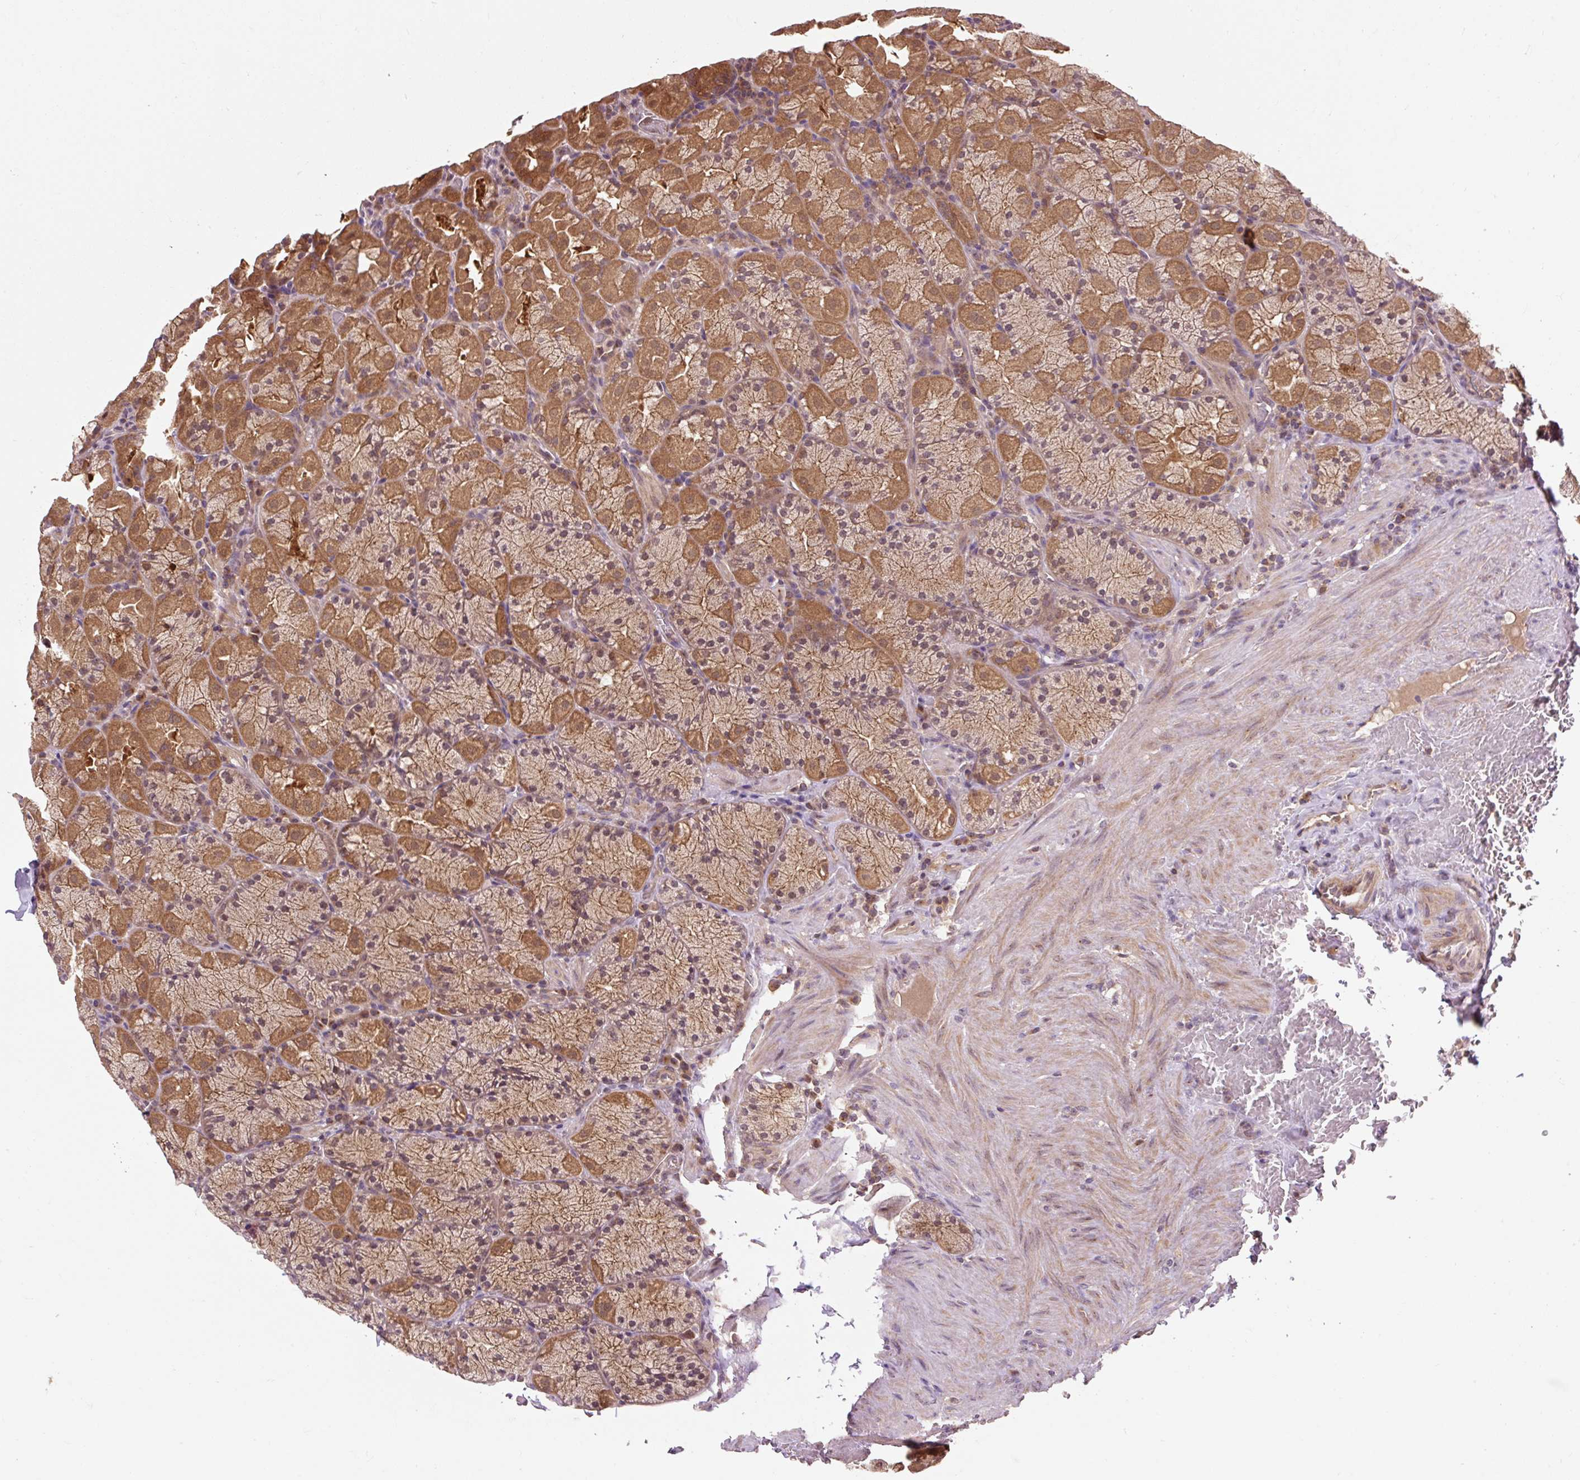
{"staining": {"intensity": "strong", "quantity": ">75%", "location": "cytoplasmic/membranous"}, "tissue": "stomach", "cell_type": "Glandular cells", "image_type": "normal", "snomed": [{"axis": "morphology", "description": "Normal tissue, NOS"}, {"axis": "topography", "description": "Stomach, upper"}, {"axis": "topography", "description": "Stomach, lower"}], "caption": "Immunohistochemistry micrograph of benign human stomach stained for a protein (brown), which shows high levels of strong cytoplasmic/membranous staining in about >75% of glandular cells.", "gene": "MMS19", "patient": {"sex": "male", "age": 80}}